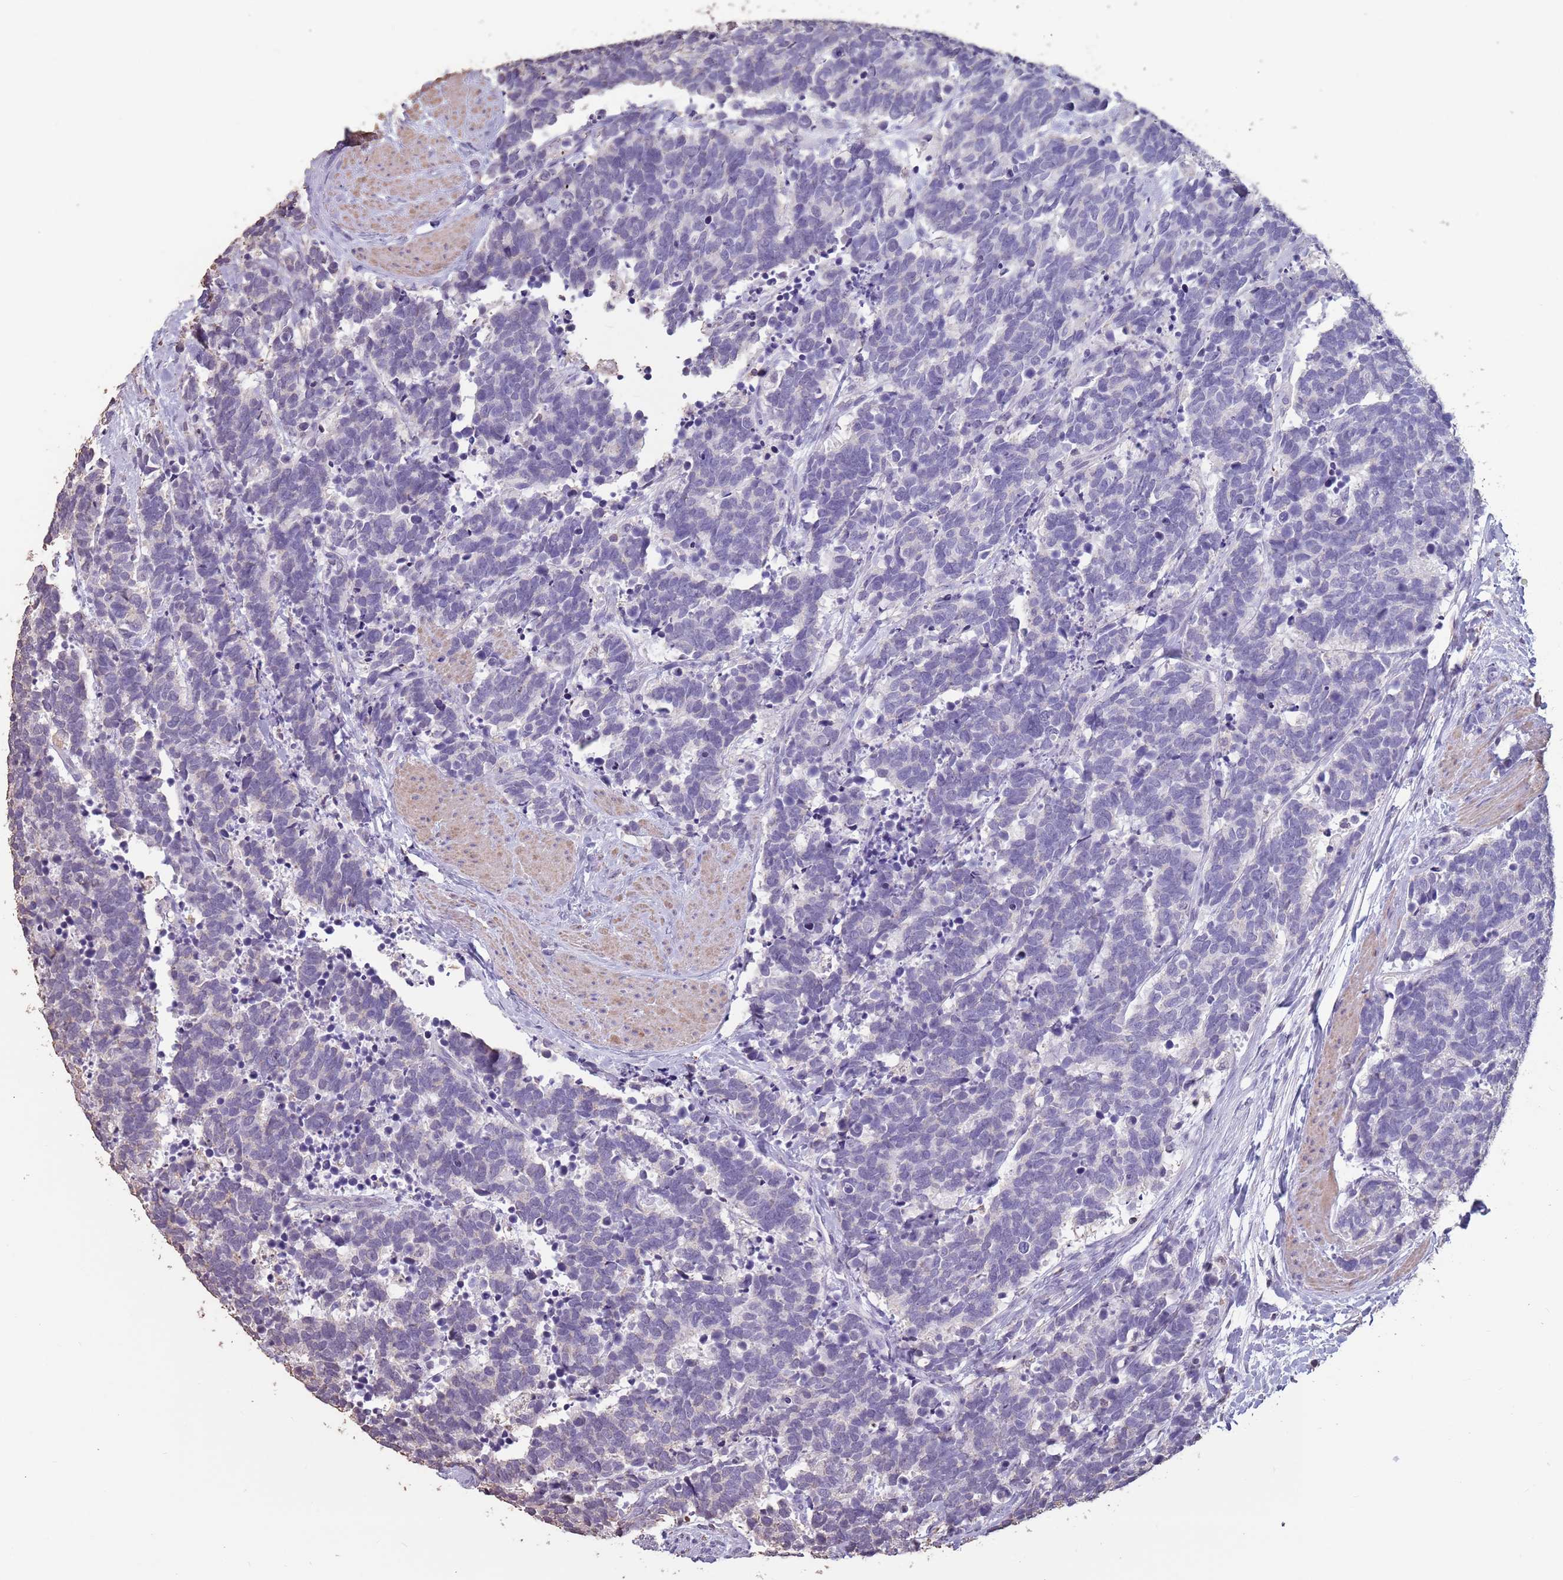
{"staining": {"intensity": "negative", "quantity": "none", "location": "none"}, "tissue": "carcinoid", "cell_type": "Tumor cells", "image_type": "cancer", "snomed": [{"axis": "morphology", "description": "Carcinoma, NOS"}, {"axis": "morphology", "description": "Carcinoid, malignant, NOS"}, {"axis": "topography", "description": "Prostate"}], "caption": "DAB immunohistochemical staining of carcinoid displays no significant staining in tumor cells.", "gene": "SUN5", "patient": {"sex": "male", "age": 57}}